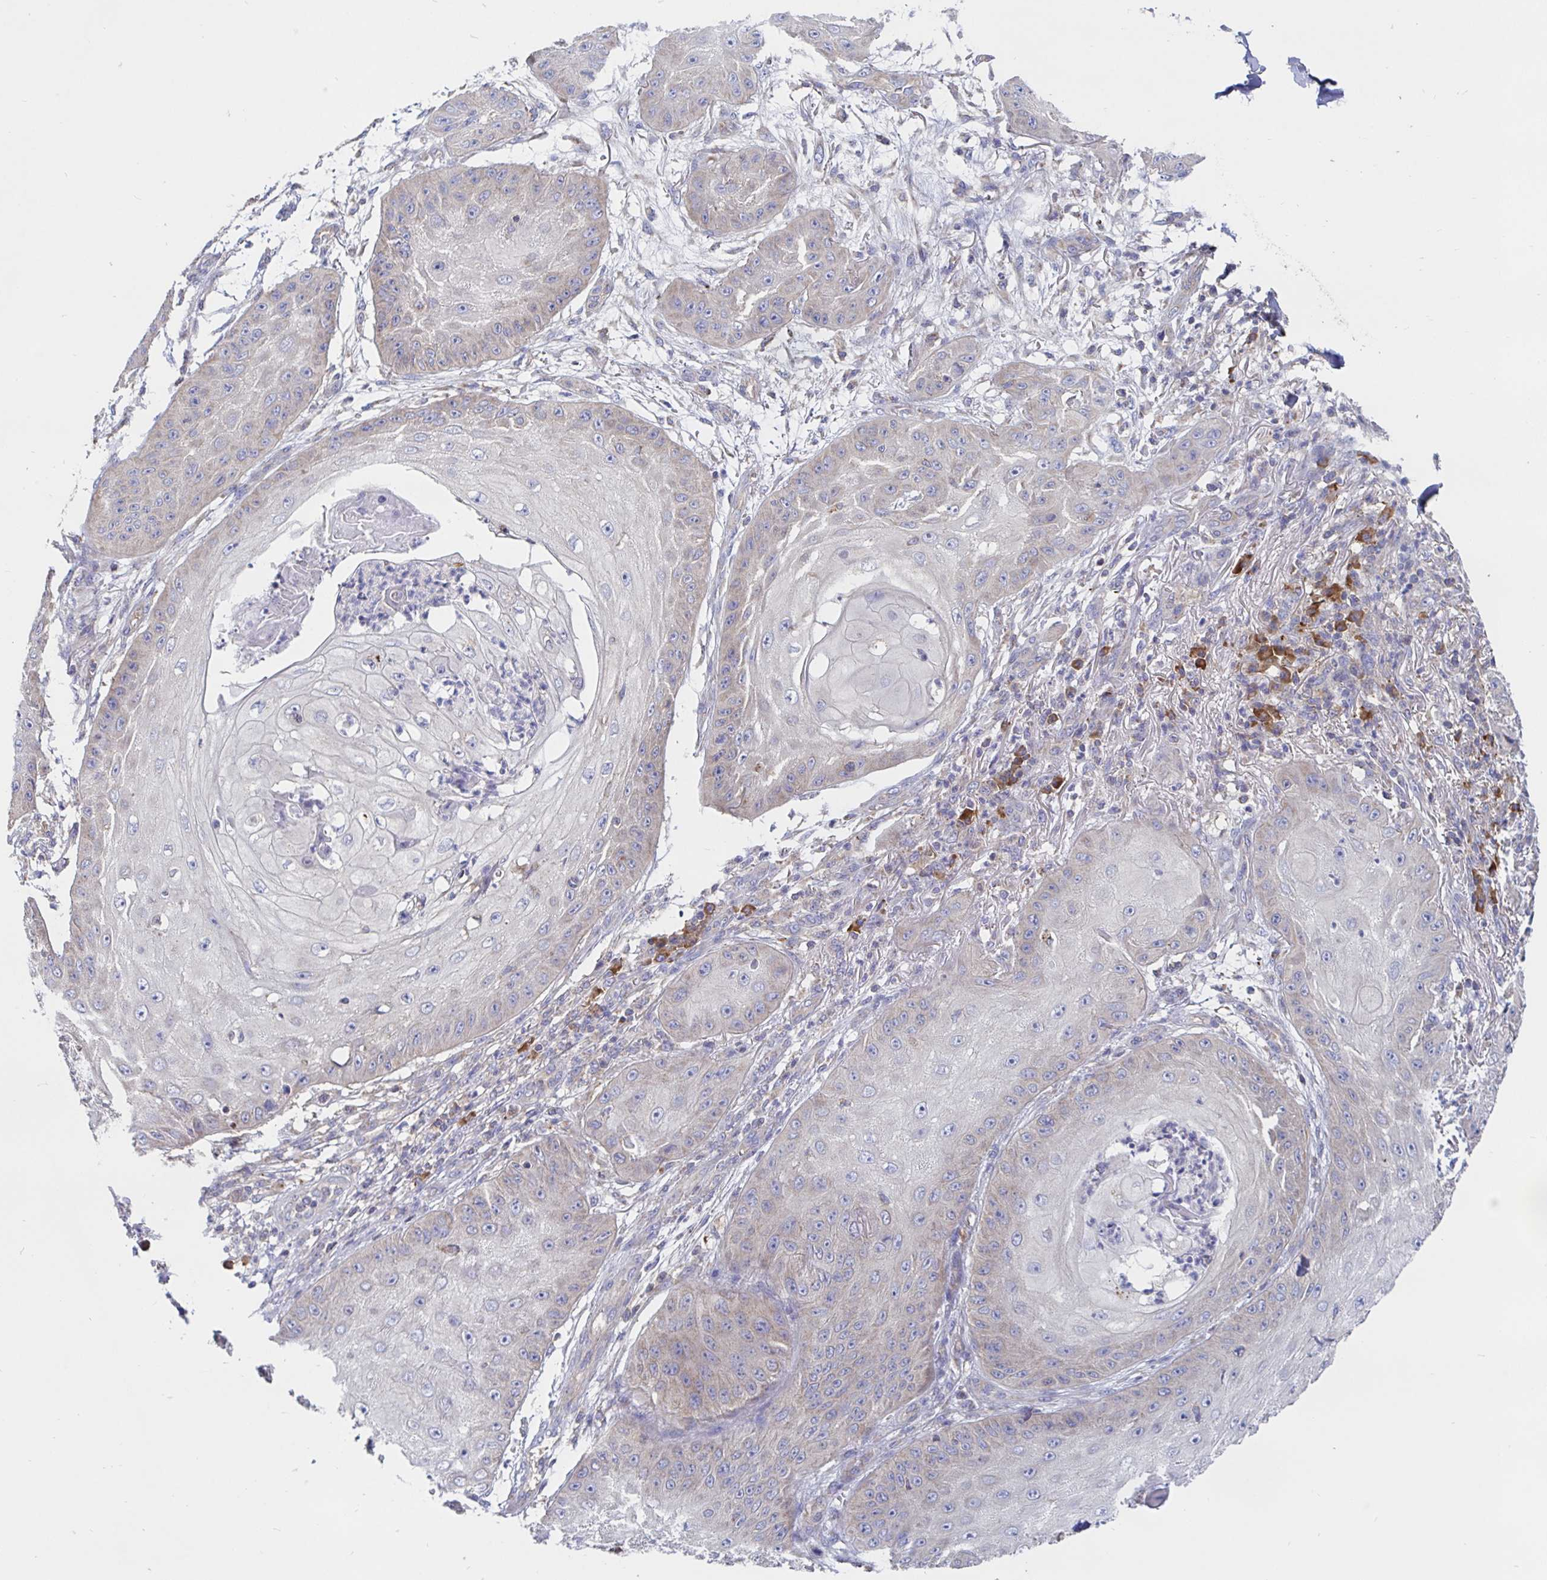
{"staining": {"intensity": "weak", "quantity": "25%-75%", "location": "cytoplasmic/membranous"}, "tissue": "skin cancer", "cell_type": "Tumor cells", "image_type": "cancer", "snomed": [{"axis": "morphology", "description": "Squamous cell carcinoma, NOS"}, {"axis": "topography", "description": "Skin"}], "caption": "IHC histopathology image of human skin squamous cell carcinoma stained for a protein (brown), which demonstrates low levels of weak cytoplasmic/membranous staining in approximately 25%-75% of tumor cells.", "gene": "PRDX3", "patient": {"sex": "male", "age": 70}}